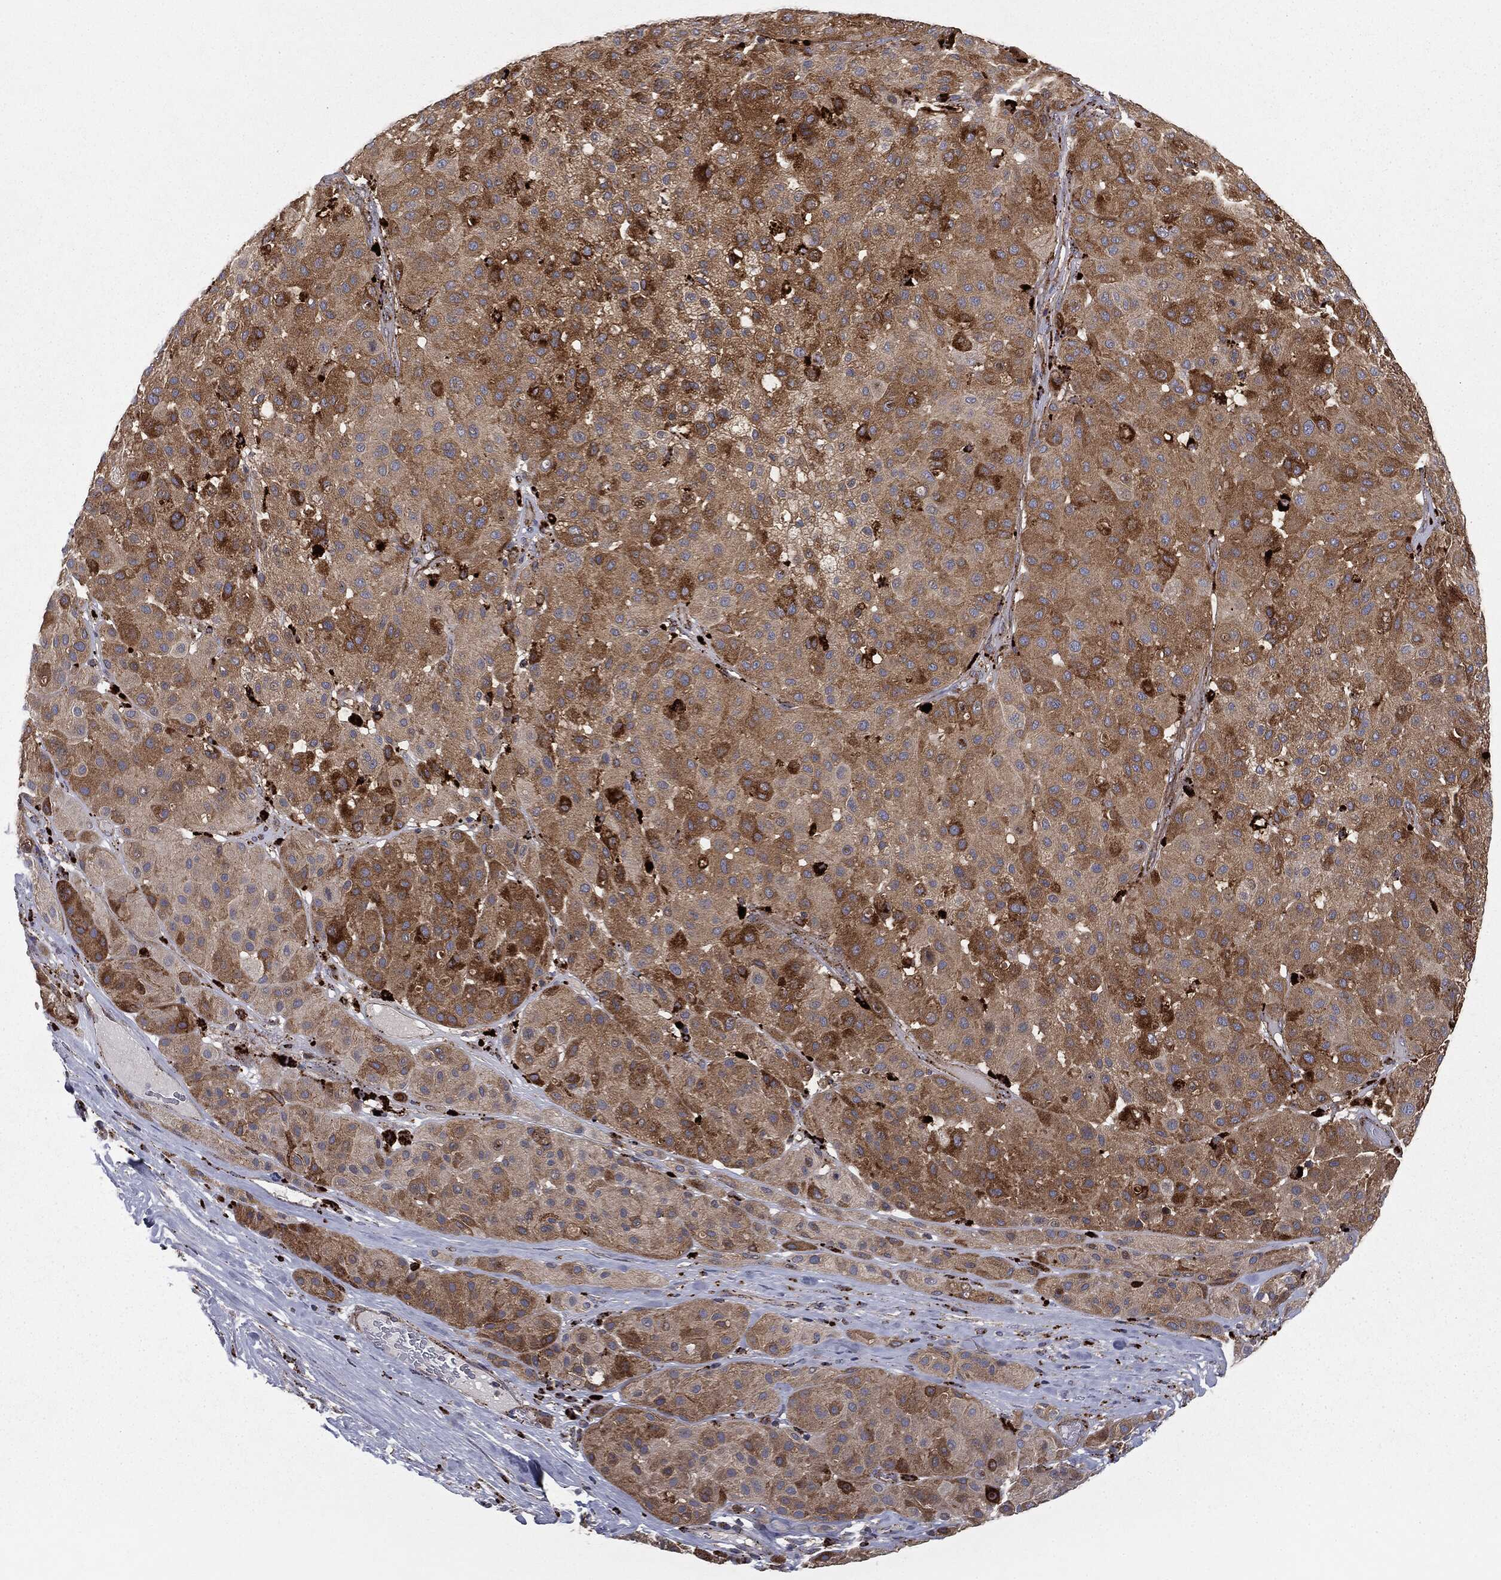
{"staining": {"intensity": "moderate", "quantity": "25%-75%", "location": "cytoplasmic/membranous"}, "tissue": "melanoma", "cell_type": "Tumor cells", "image_type": "cancer", "snomed": [{"axis": "morphology", "description": "Malignant melanoma, Metastatic site"}, {"axis": "topography", "description": "Smooth muscle"}], "caption": "IHC histopathology image of neoplastic tissue: human malignant melanoma (metastatic site) stained using IHC reveals medium levels of moderate protein expression localized specifically in the cytoplasmic/membranous of tumor cells, appearing as a cytoplasmic/membranous brown color.", "gene": "CTSA", "patient": {"sex": "male", "age": 41}}